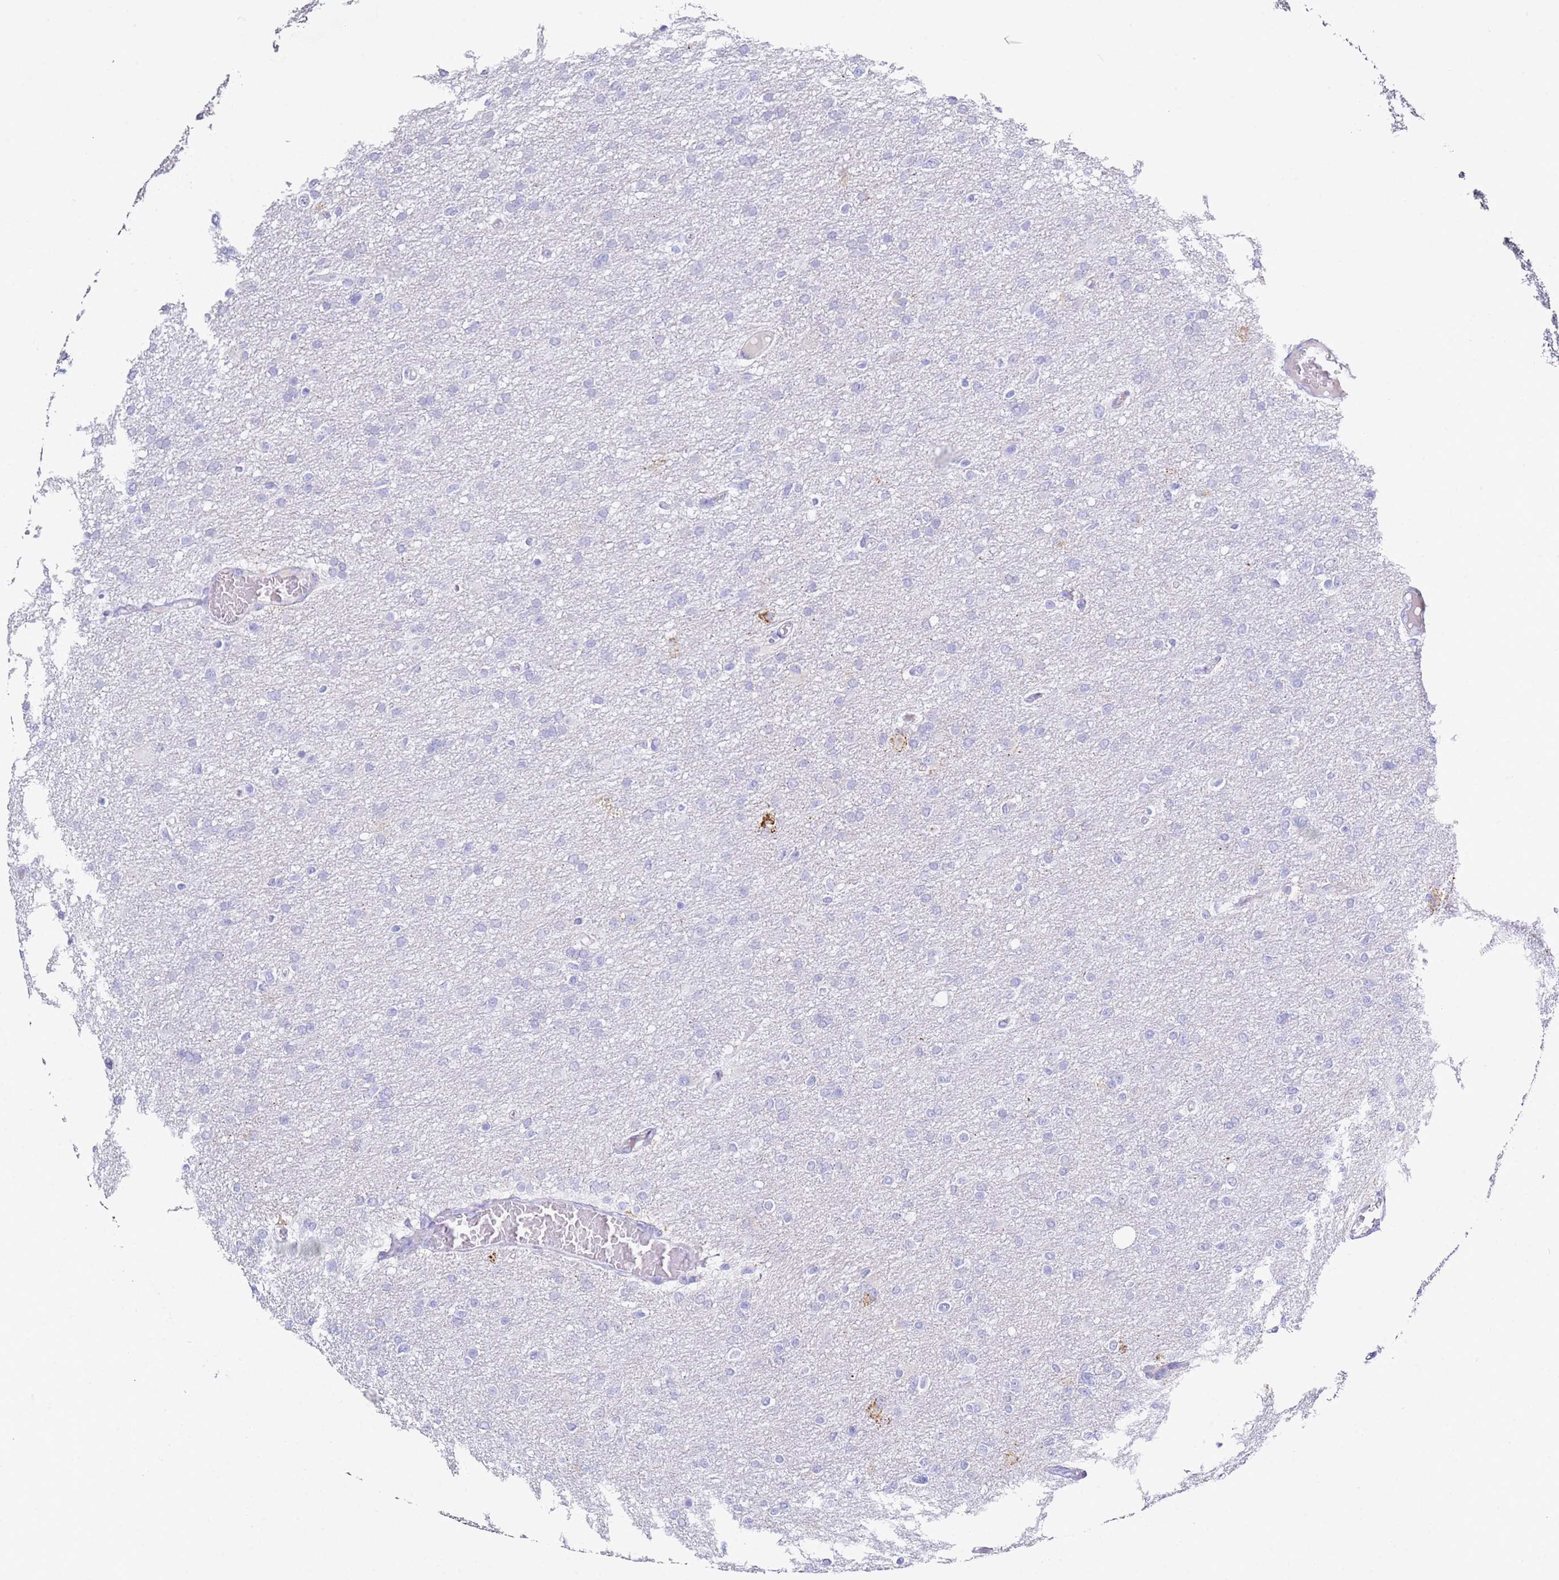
{"staining": {"intensity": "negative", "quantity": "none", "location": "none"}, "tissue": "glioma", "cell_type": "Tumor cells", "image_type": "cancer", "snomed": [{"axis": "morphology", "description": "Glioma, malignant, High grade"}, {"axis": "topography", "description": "Cerebral cortex"}], "caption": "Tumor cells show no significant expression in malignant glioma (high-grade). (DAB immunohistochemistry with hematoxylin counter stain).", "gene": "PTBP2", "patient": {"sex": "female", "age": 36}}